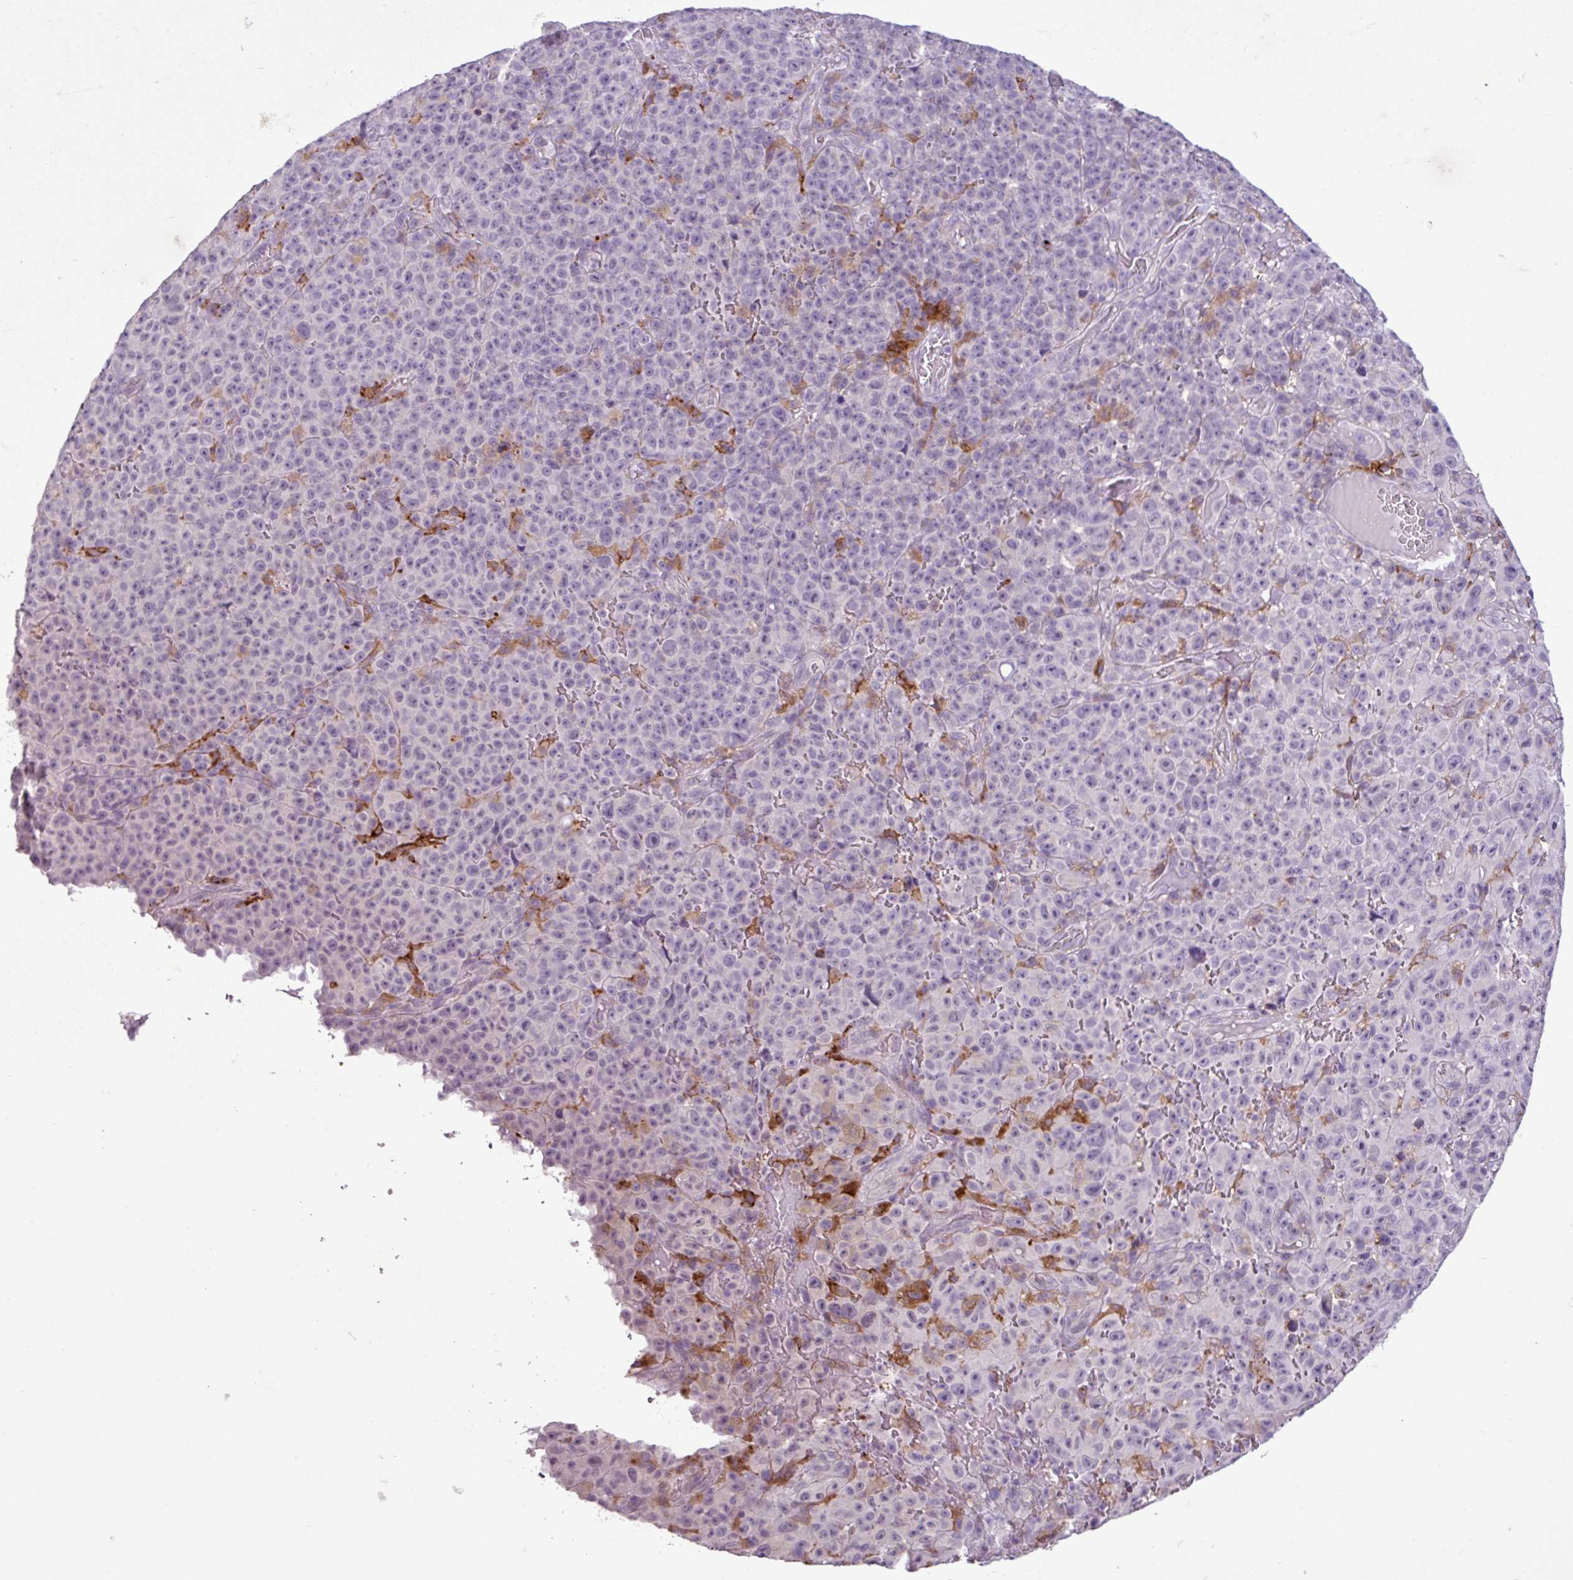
{"staining": {"intensity": "negative", "quantity": "none", "location": "none"}, "tissue": "melanoma", "cell_type": "Tumor cells", "image_type": "cancer", "snomed": [{"axis": "morphology", "description": "Malignant melanoma, NOS"}, {"axis": "topography", "description": "Skin"}], "caption": "Tumor cells show no significant expression in malignant melanoma. Brightfield microscopy of immunohistochemistry stained with DAB (brown) and hematoxylin (blue), captured at high magnification.", "gene": "C9orf24", "patient": {"sex": "female", "age": 82}}